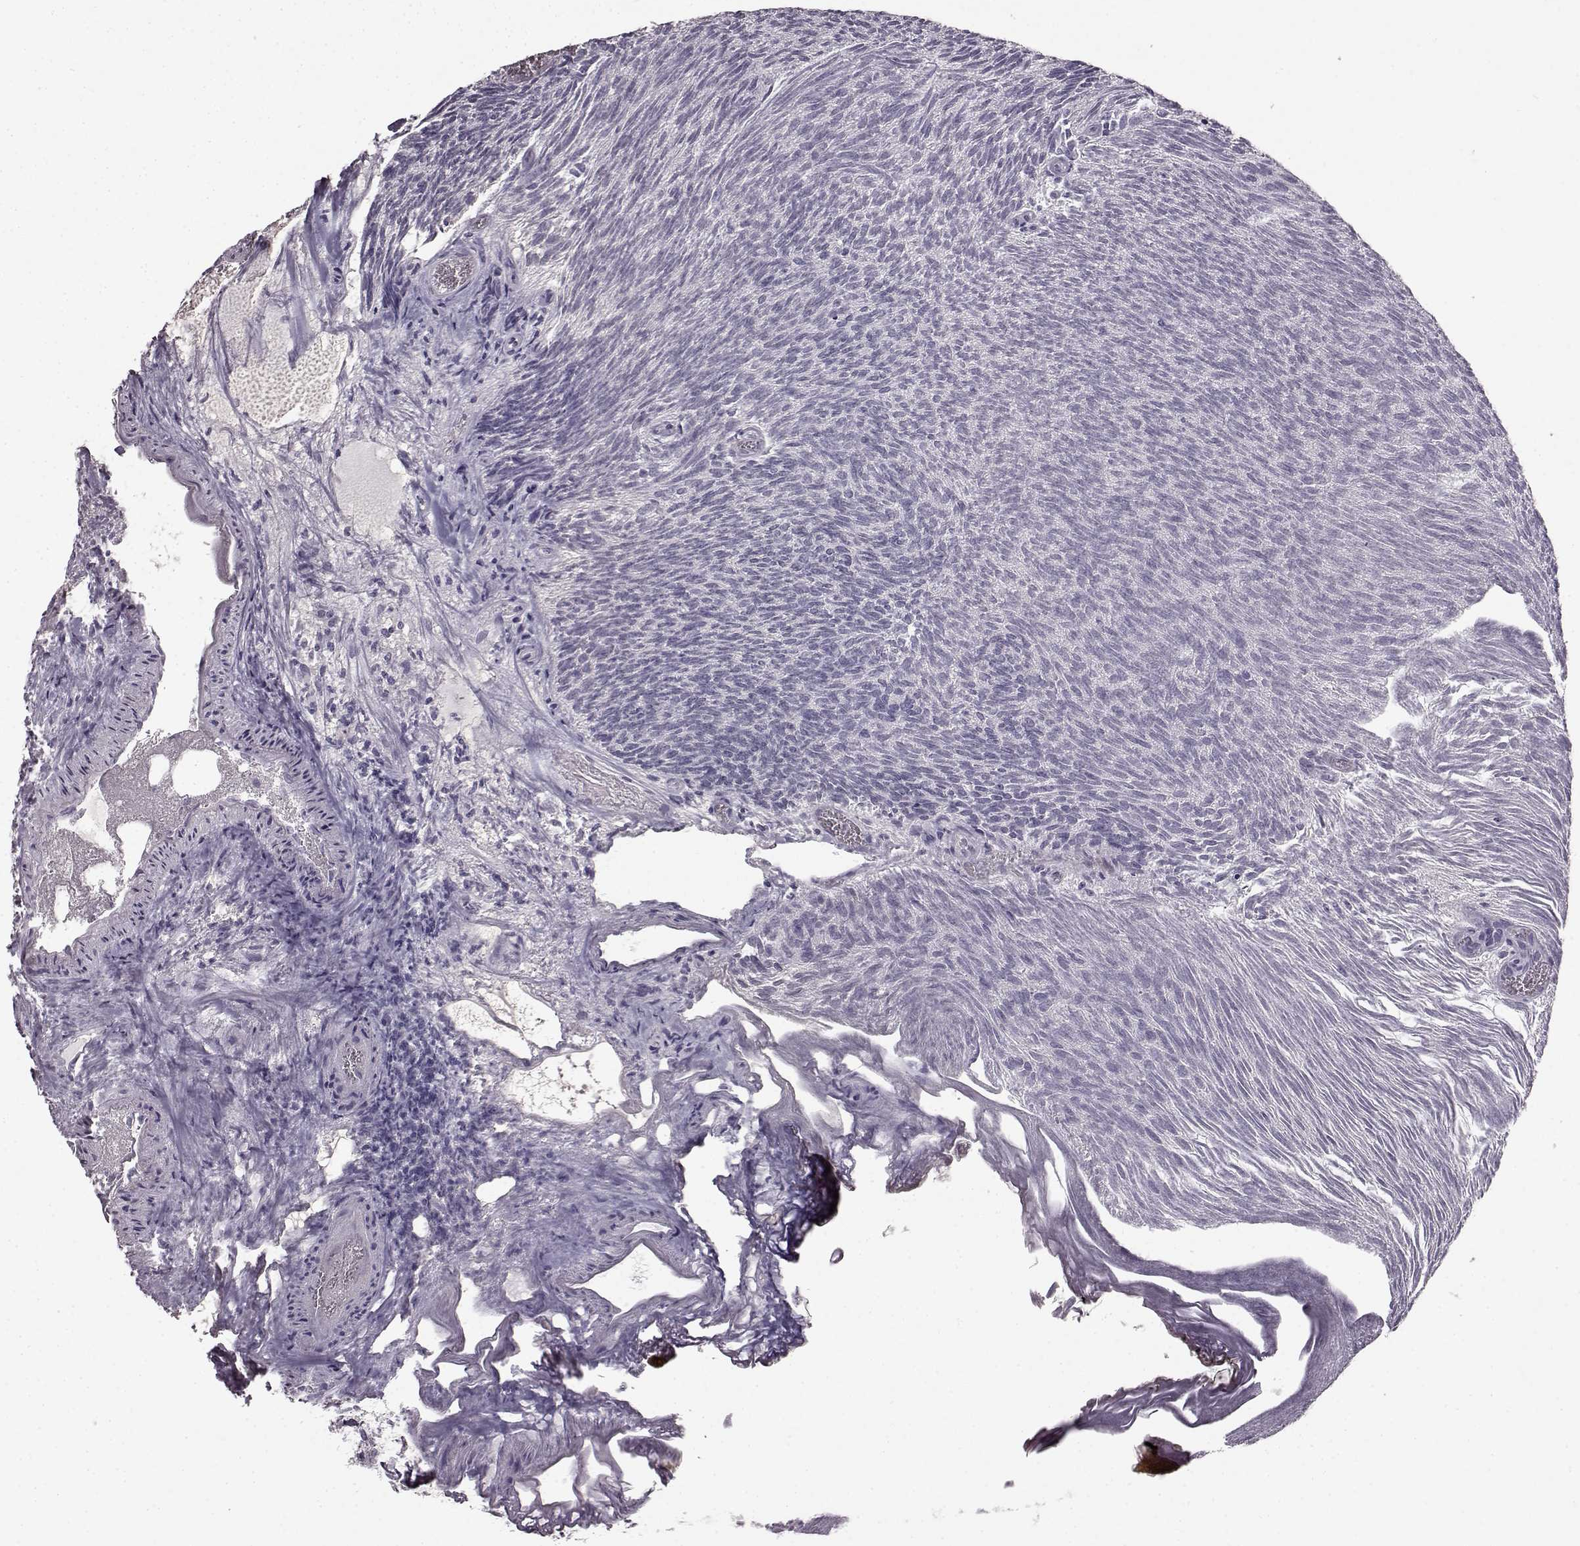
{"staining": {"intensity": "negative", "quantity": "none", "location": "none"}, "tissue": "urothelial cancer", "cell_type": "Tumor cells", "image_type": "cancer", "snomed": [{"axis": "morphology", "description": "Urothelial carcinoma, Low grade"}, {"axis": "topography", "description": "Urinary bladder"}], "caption": "Immunohistochemistry (IHC) image of human urothelial cancer stained for a protein (brown), which displays no positivity in tumor cells.", "gene": "LHB", "patient": {"sex": "male", "age": 77}}